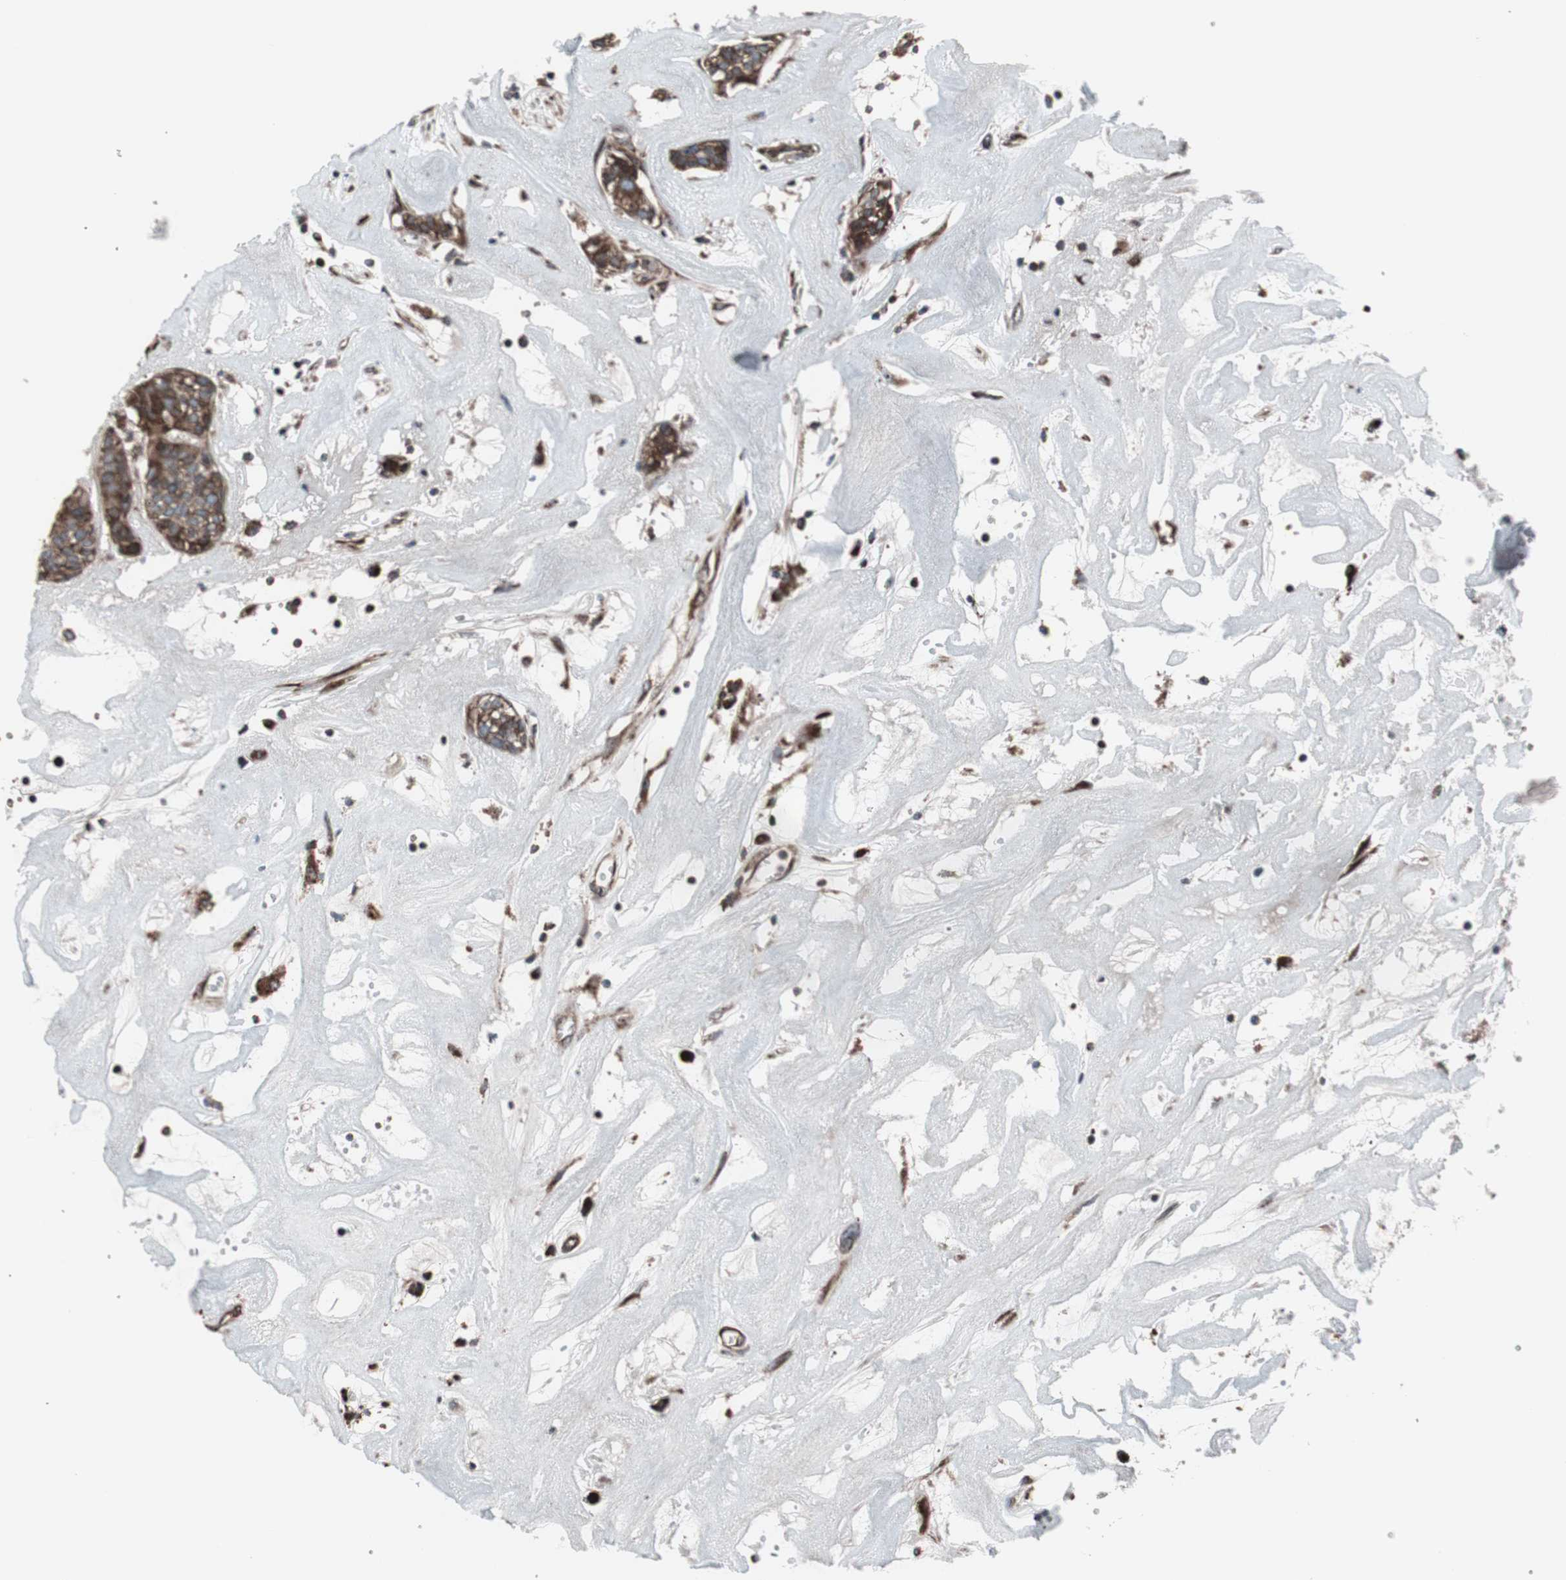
{"staining": {"intensity": "moderate", "quantity": ">75%", "location": "cytoplasmic/membranous"}, "tissue": "head and neck cancer", "cell_type": "Tumor cells", "image_type": "cancer", "snomed": [{"axis": "morphology", "description": "Adenocarcinoma, NOS"}, {"axis": "topography", "description": "Salivary gland"}, {"axis": "topography", "description": "Head-Neck"}], "caption": "Immunohistochemical staining of head and neck cancer shows moderate cytoplasmic/membranous protein staining in about >75% of tumor cells.", "gene": "CCL14", "patient": {"sex": "female", "age": 65}}